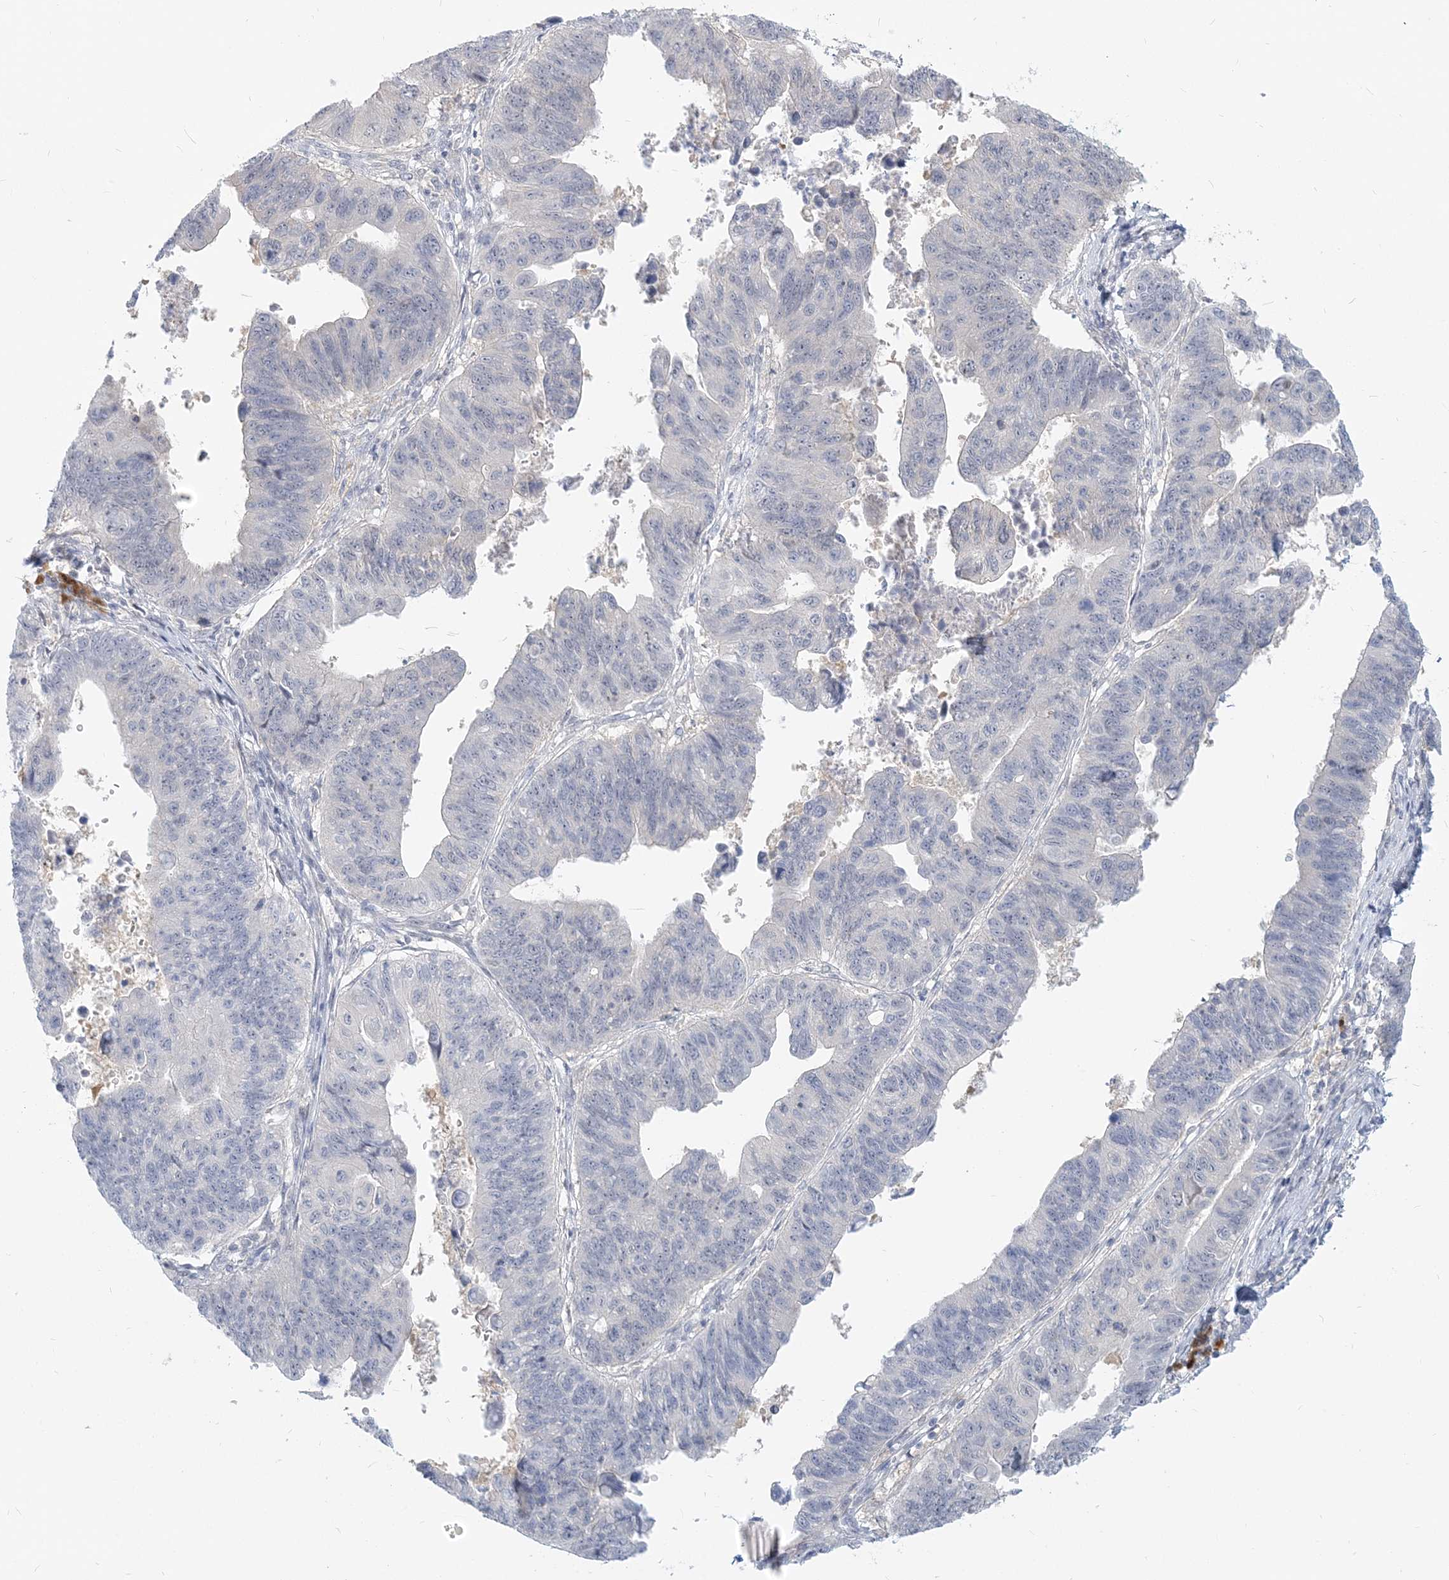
{"staining": {"intensity": "negative", "quantity": "none", "location": "none"}, "tissue": "stomach cancer", "cell_type": "Tumor cells", "image_type": "cancer", "snomed": [{"axis": "morphology", "description": "Adenocarcinoma, NOS"}, {"axis": "topography", "description": "Stomach"}], "caption": "A high-resolution image shows IHC staining of adenocarcinoma (stomach), which reveals no significant expression in tumor cells.", "gene": "GMPPA", "patient": {"sex": "male", "age": 59}}